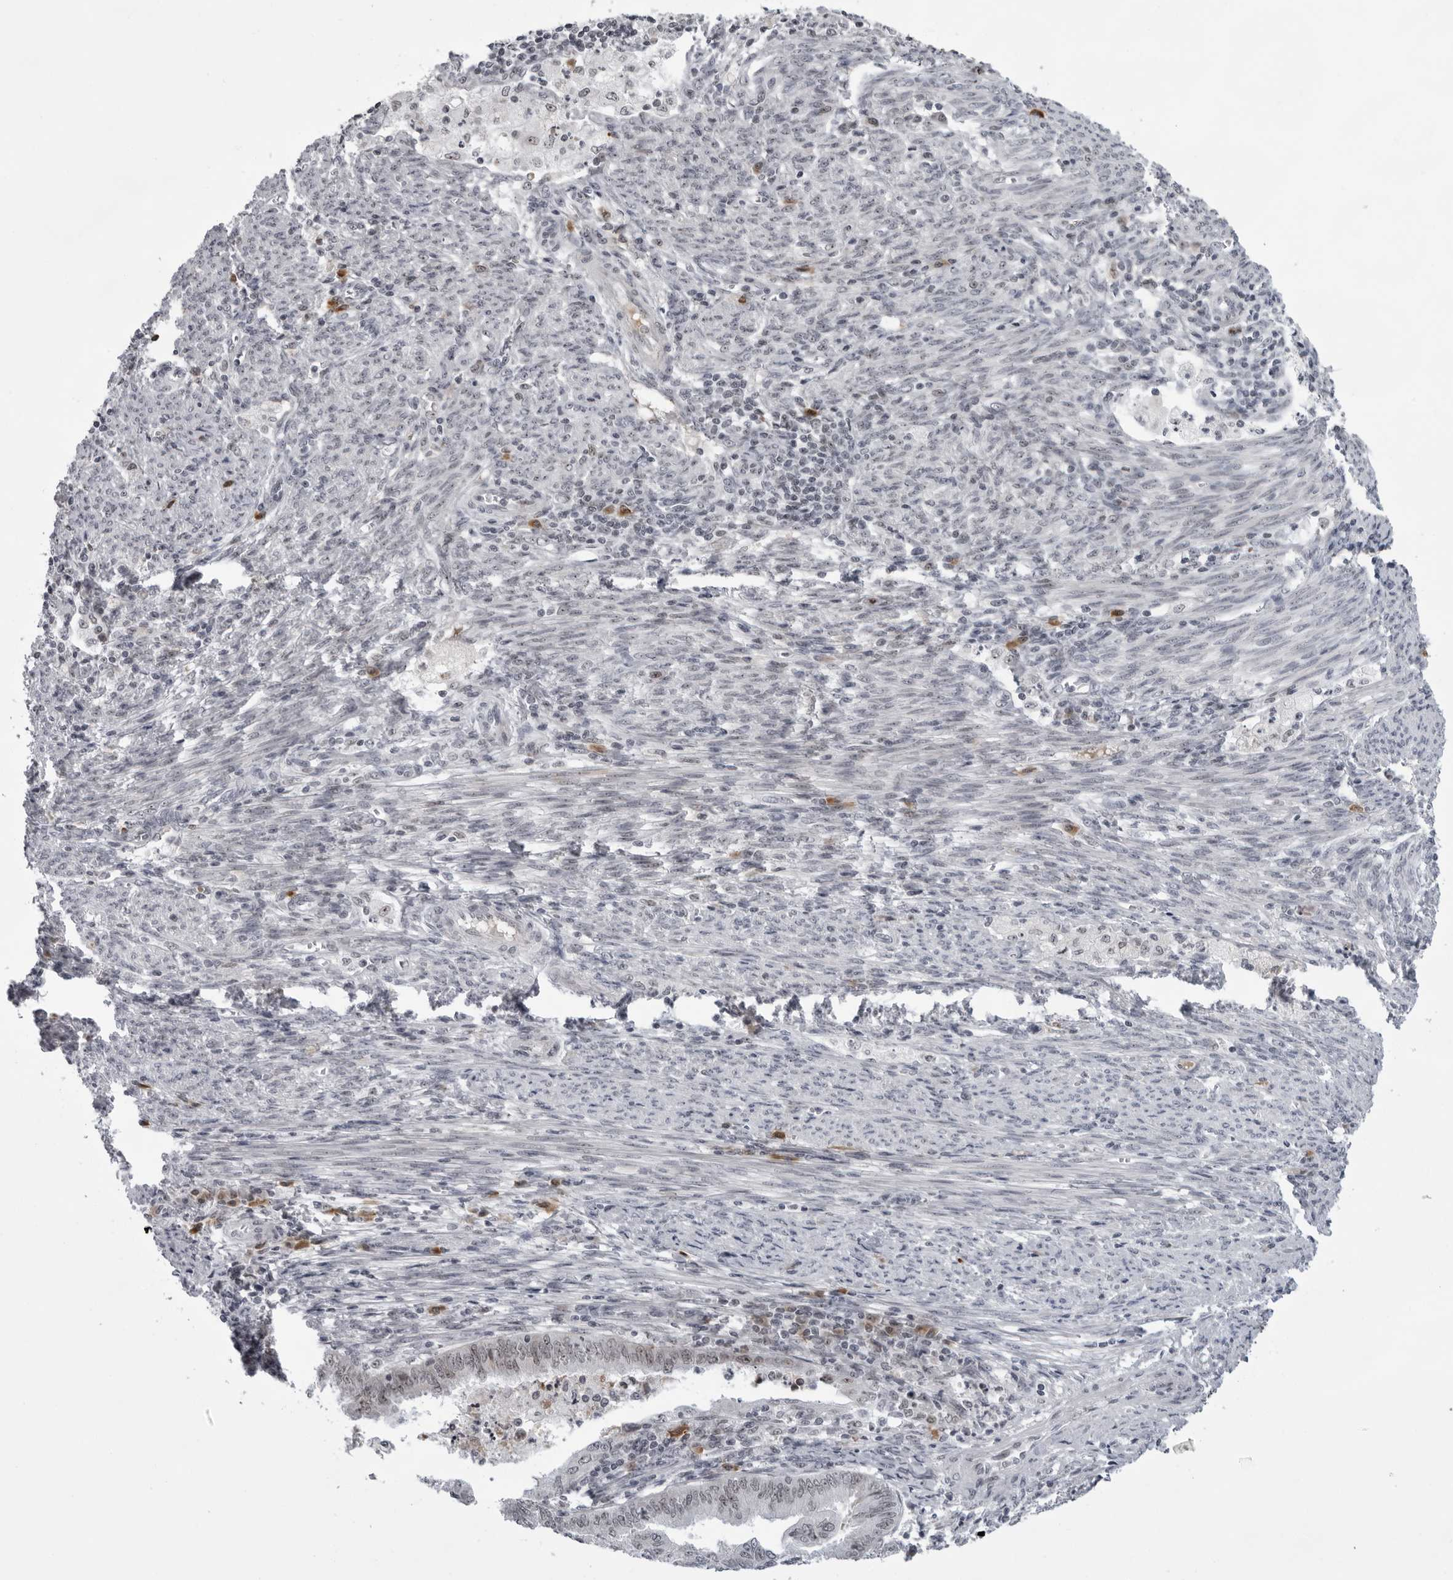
{"staining": {"intensity": "weak", "quantity": "25%-75%", "location": "nuclear"}, "tissue": "endometrial cancer", "cell_type": "Tumor cells", "image_type": "cancer", "snomed": [{"axis": "morphology", "description": "Polyp, NOS"}, {"axis": "morphology", "description": "Adenocarcinoma, NOS"}, {"axis": "morphology", "description": "Adenoma, NOS"}, {"axis": "topography", "description": "Endometrium"}], "caption": "Protein expression analysis of human polyp (endometrial) reveals weak nuclear positivity in about 25%-75% of tumor cells.", "gene": "EXOSC10", "patient": {"sex": "female", "age": 79}}